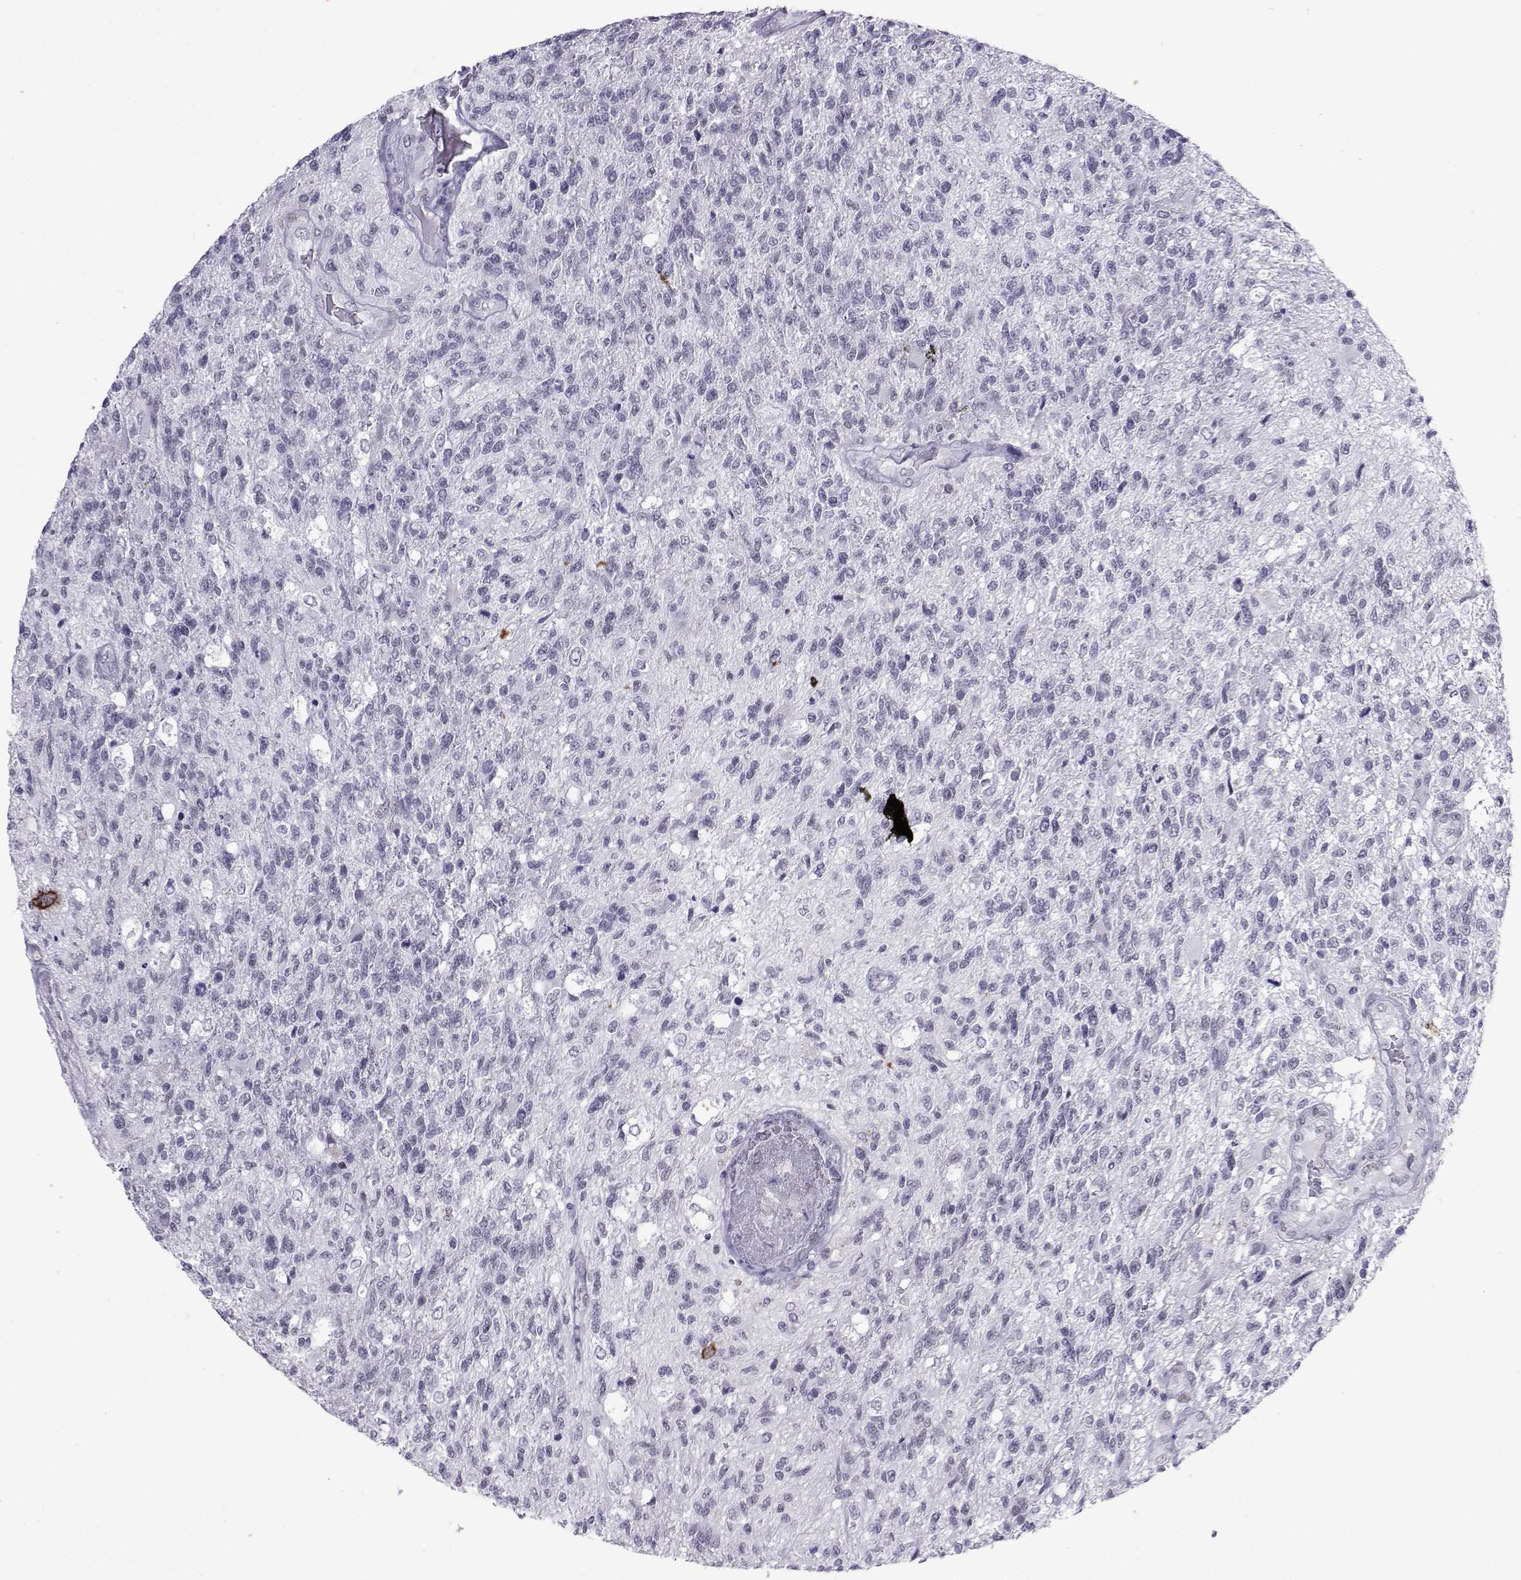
{"staining": {"intensity": "negative", "quantity": "none", "location": "none"}, "tissue": "glioma", "cell_type": "Tumor cells", "image_type": "cancer", "snomed": [{"axis": "morphology", "description": "Glioma, malignant, High grade"}, {"axis": "topography", "description": "Brain"}], "caption": "A photomicrograph of human malignant glioma (high-grade) is negative for staining in tumor cells.", "gene": "LORICRIN", "patient": {"sex": "male", "age": 56}}